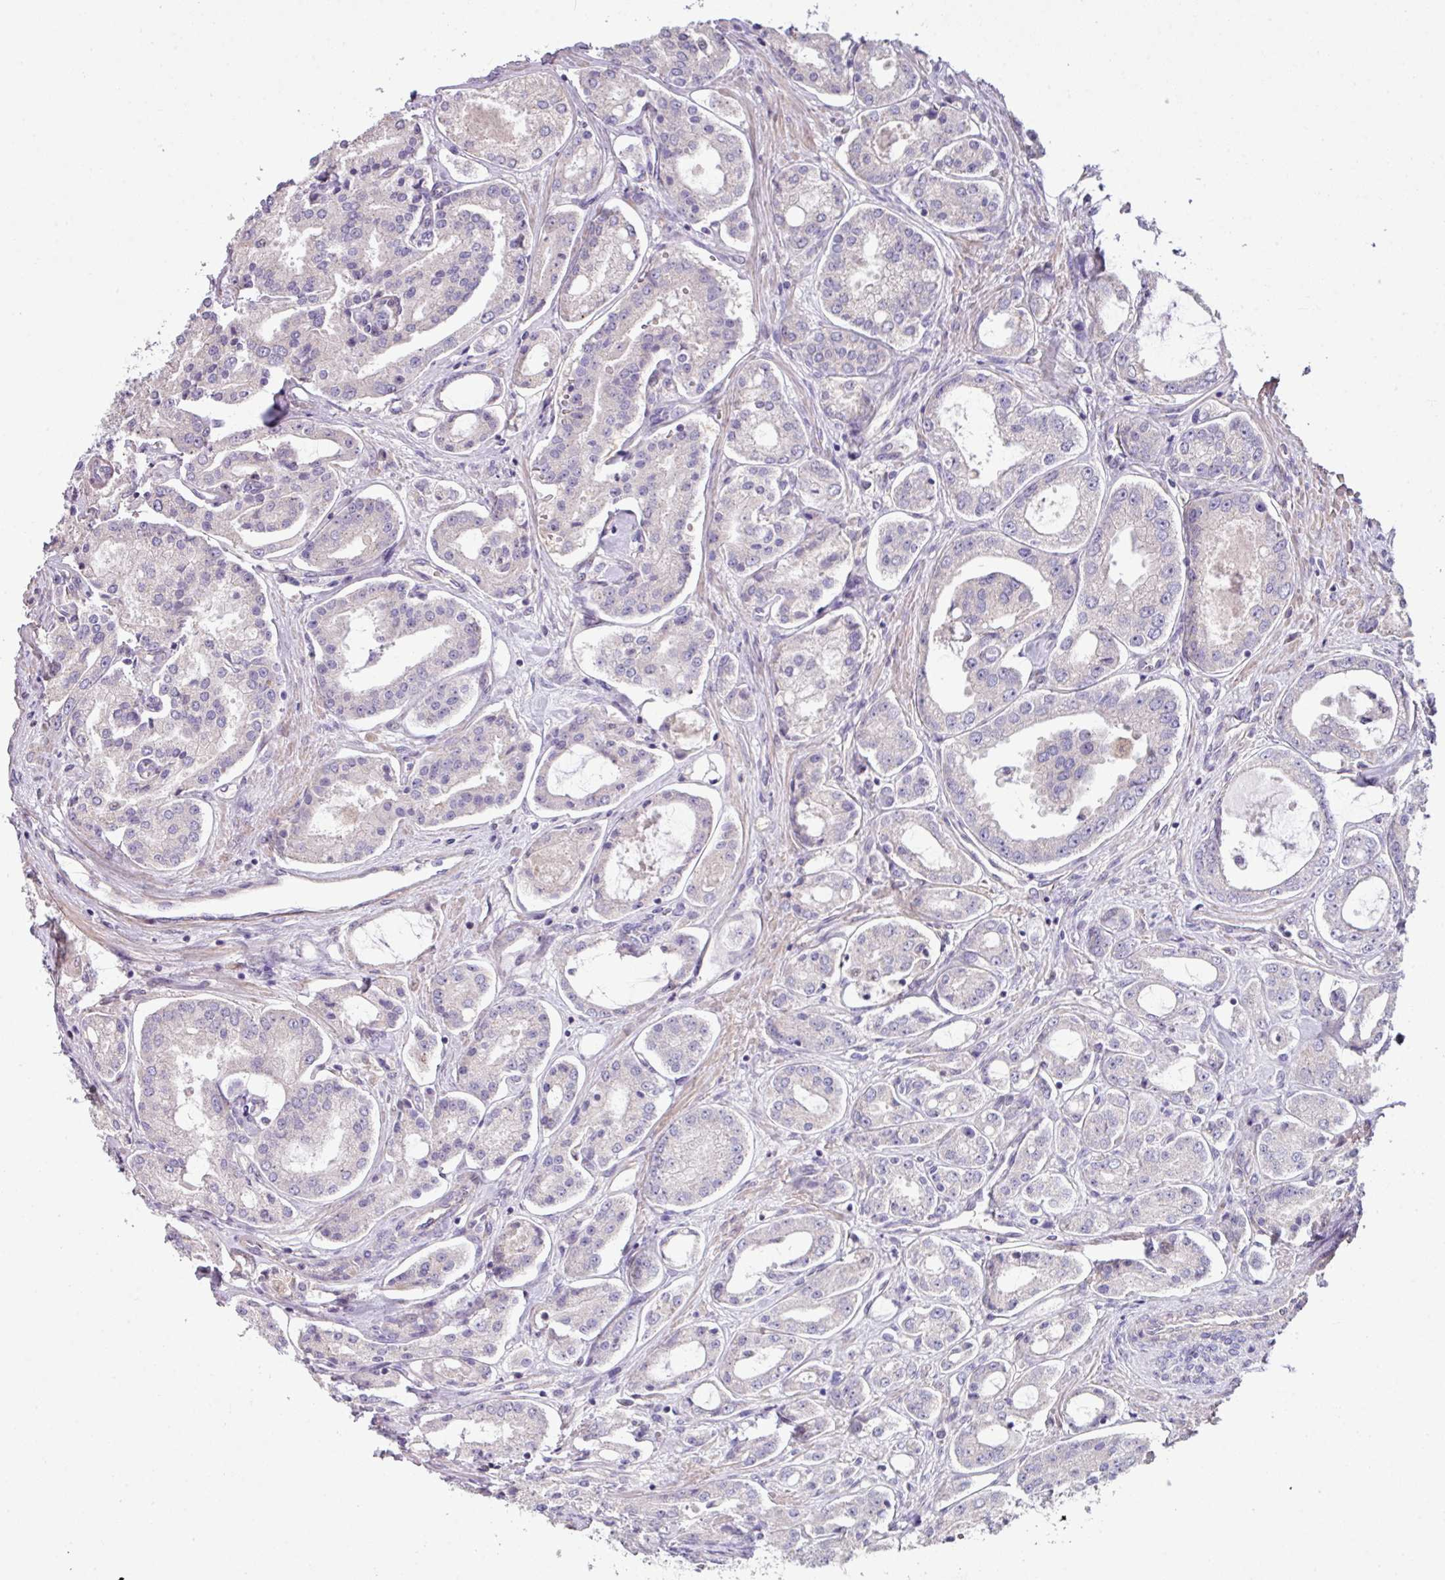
{"staining": {"intensity": "negative", "quantity": "none", "location": "none"}, "tissue": "prostate cancer", "cell_type": "Tumor cells", "image_type": "cancer", "snomed": [{"axis": "morphology", "description": "Adenocarcinoma, Low grade"}, {"axis": "topography", "description": "Prostate"}], "caption": "This is an immunohistochemistry (IHC) photomicrograph of prostate cancer (low-grade adenocarcinoma). There is no expression in tumor cells.", "gene": "LRRC9", "patient": {"sex": "male", "age": 68}}